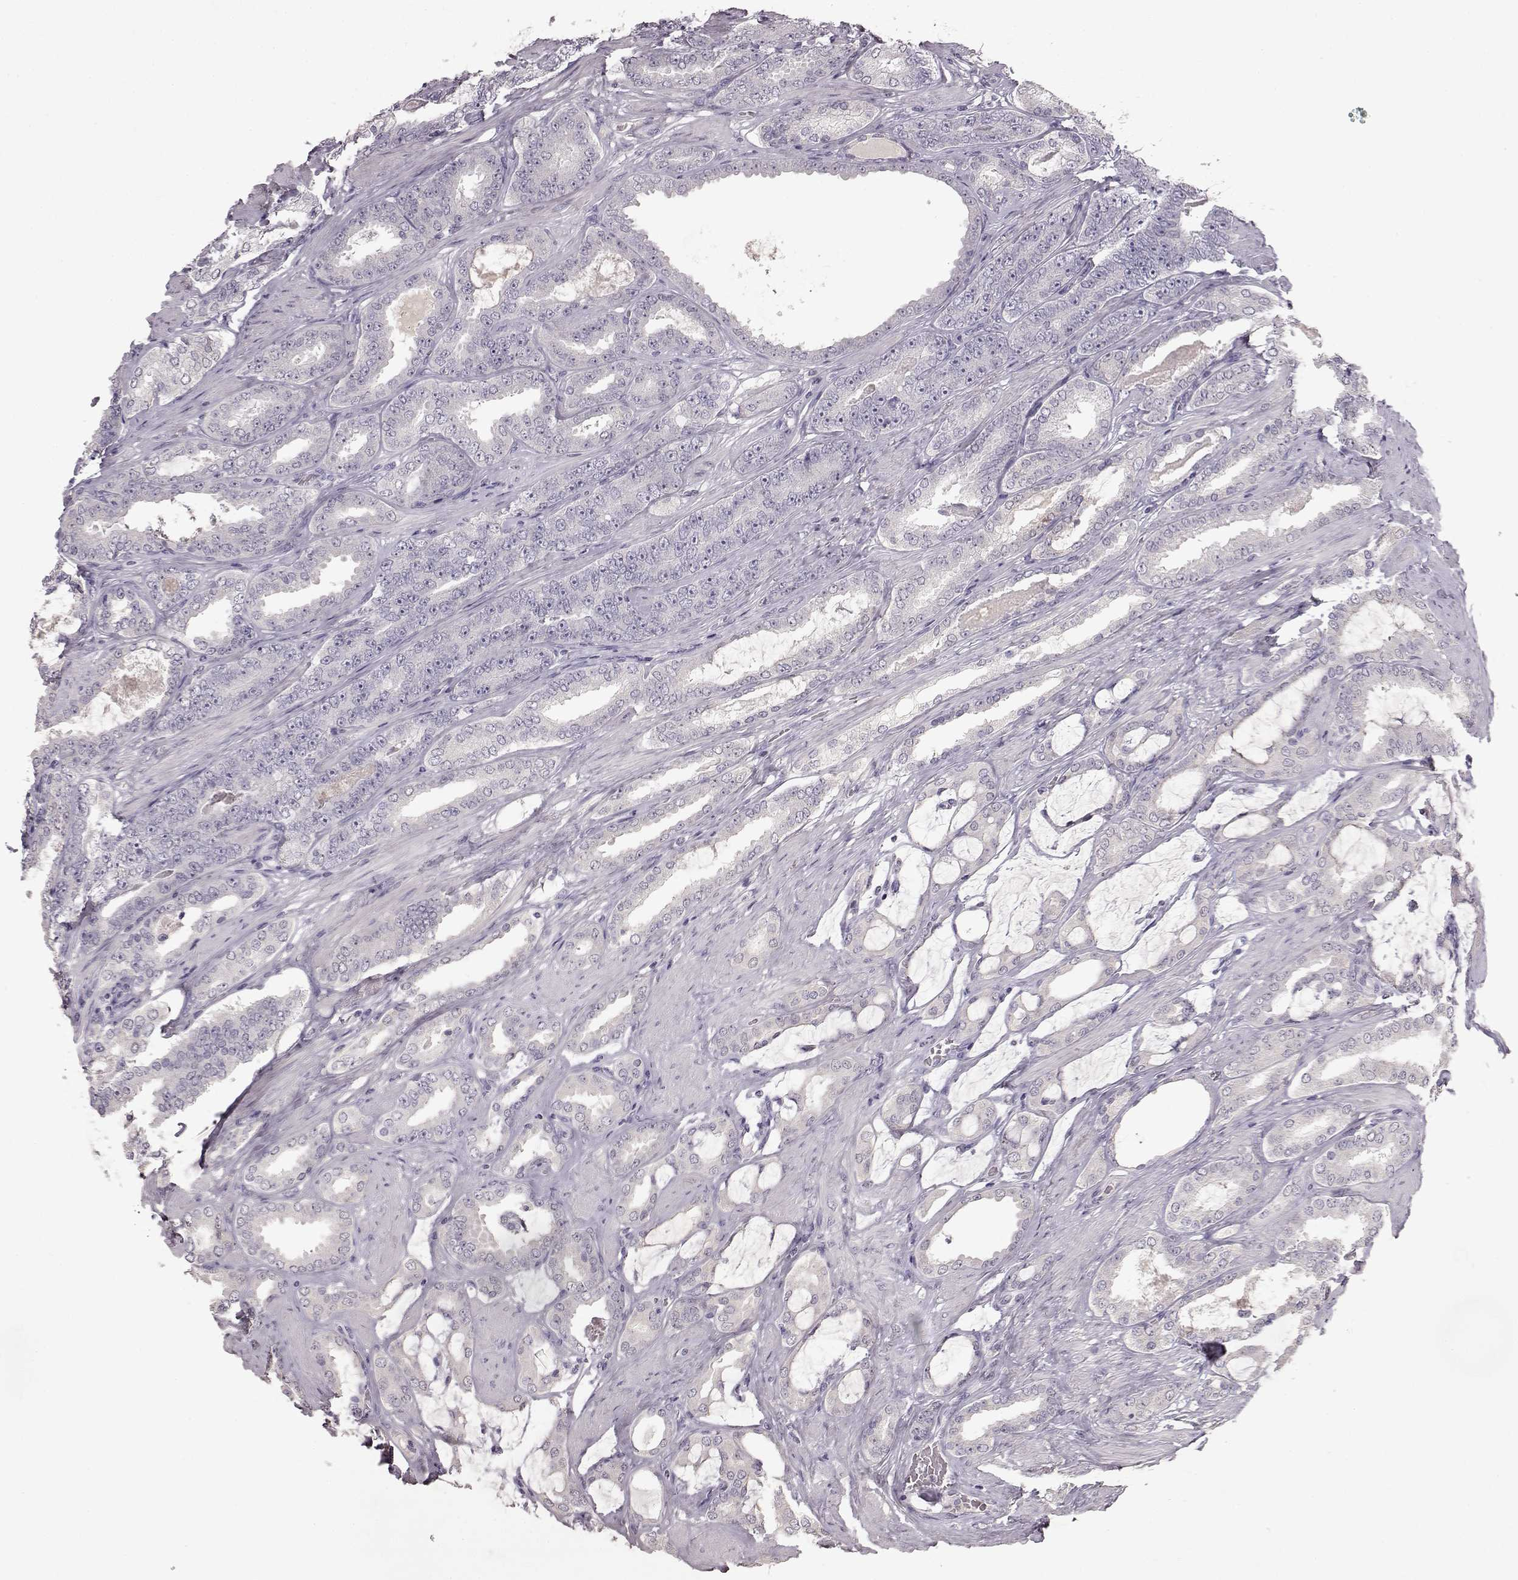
{"staining": {"intensity": "negative", "quantity": "none", "location": "none"}, "tissue": "prostate cancer", "cell_type": "Tumor cells", "image_type": "cancer", "snomed": [{"axis": "morphology", "description": "Adenocarcinoma, High grade"}, {"axis": "topography", "description": "Prostate"}], "caption": "Adenocarcinoma (high-grade) (prostate) stained for a protein using IHC shows no staining tumor cells.", "gene": "SPAG17", "patient": {"sex": "male", "age": 63}}